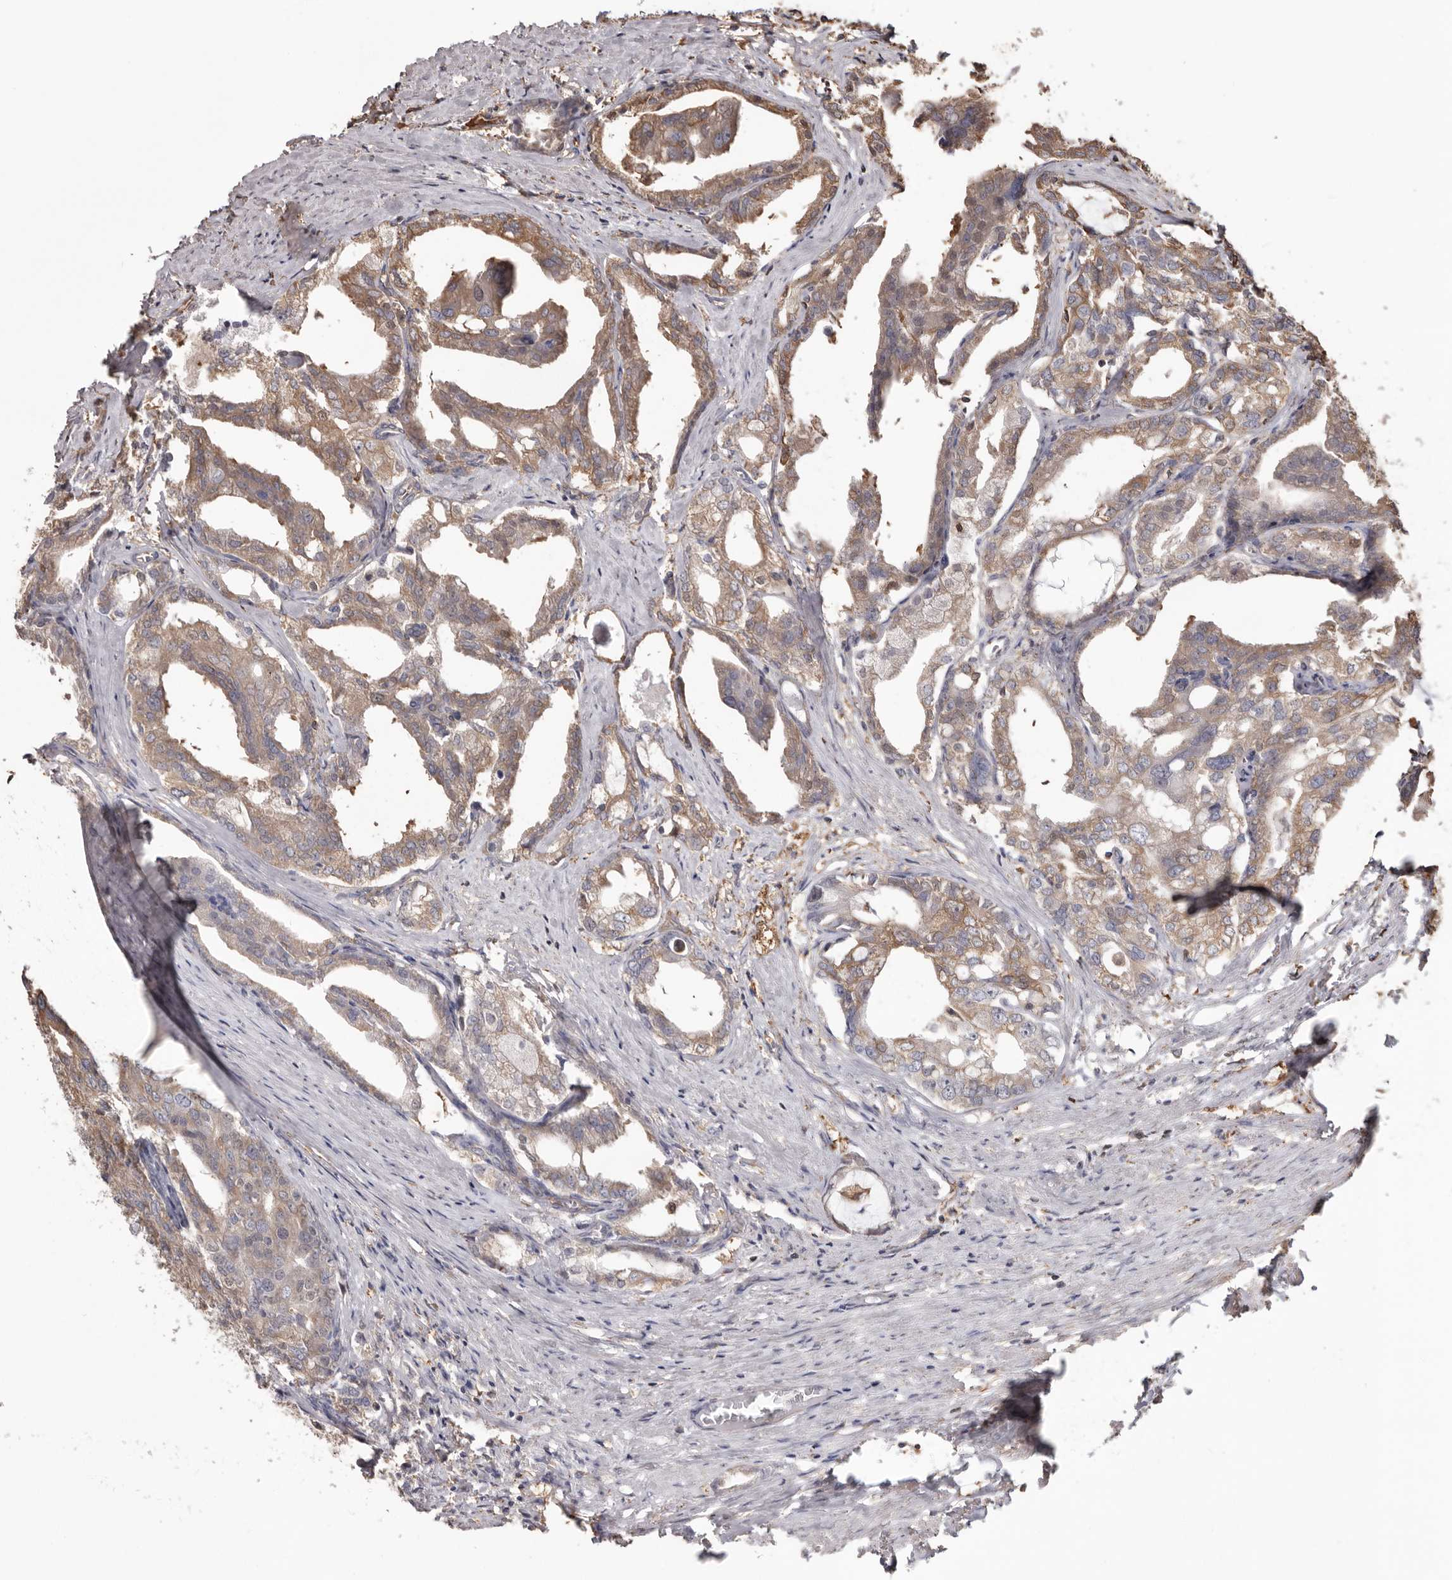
{"staining": {"intensity": "moderate", "quantity": "25%-75%", "location": "cytoplasmic/membranous"}, "tissue": "prostate cancer", "cell_type": "Tumor cells", "image_type": "cancer", "snomed": [{"axis": "morphology", "description": "Adenocarcinoma, High grade"}, {"axis": "topography", "description": "Prostate"}], "caption": "Immunohistochemical staining of human high-grade adenocarcinoma (prostate) shows medium levels of moderate cytoplasmic/membranous protein expression in approximately 25%-75% of tumor cells.", "gene": "PKM", "patient": {"sex": "male", "age": 50}}